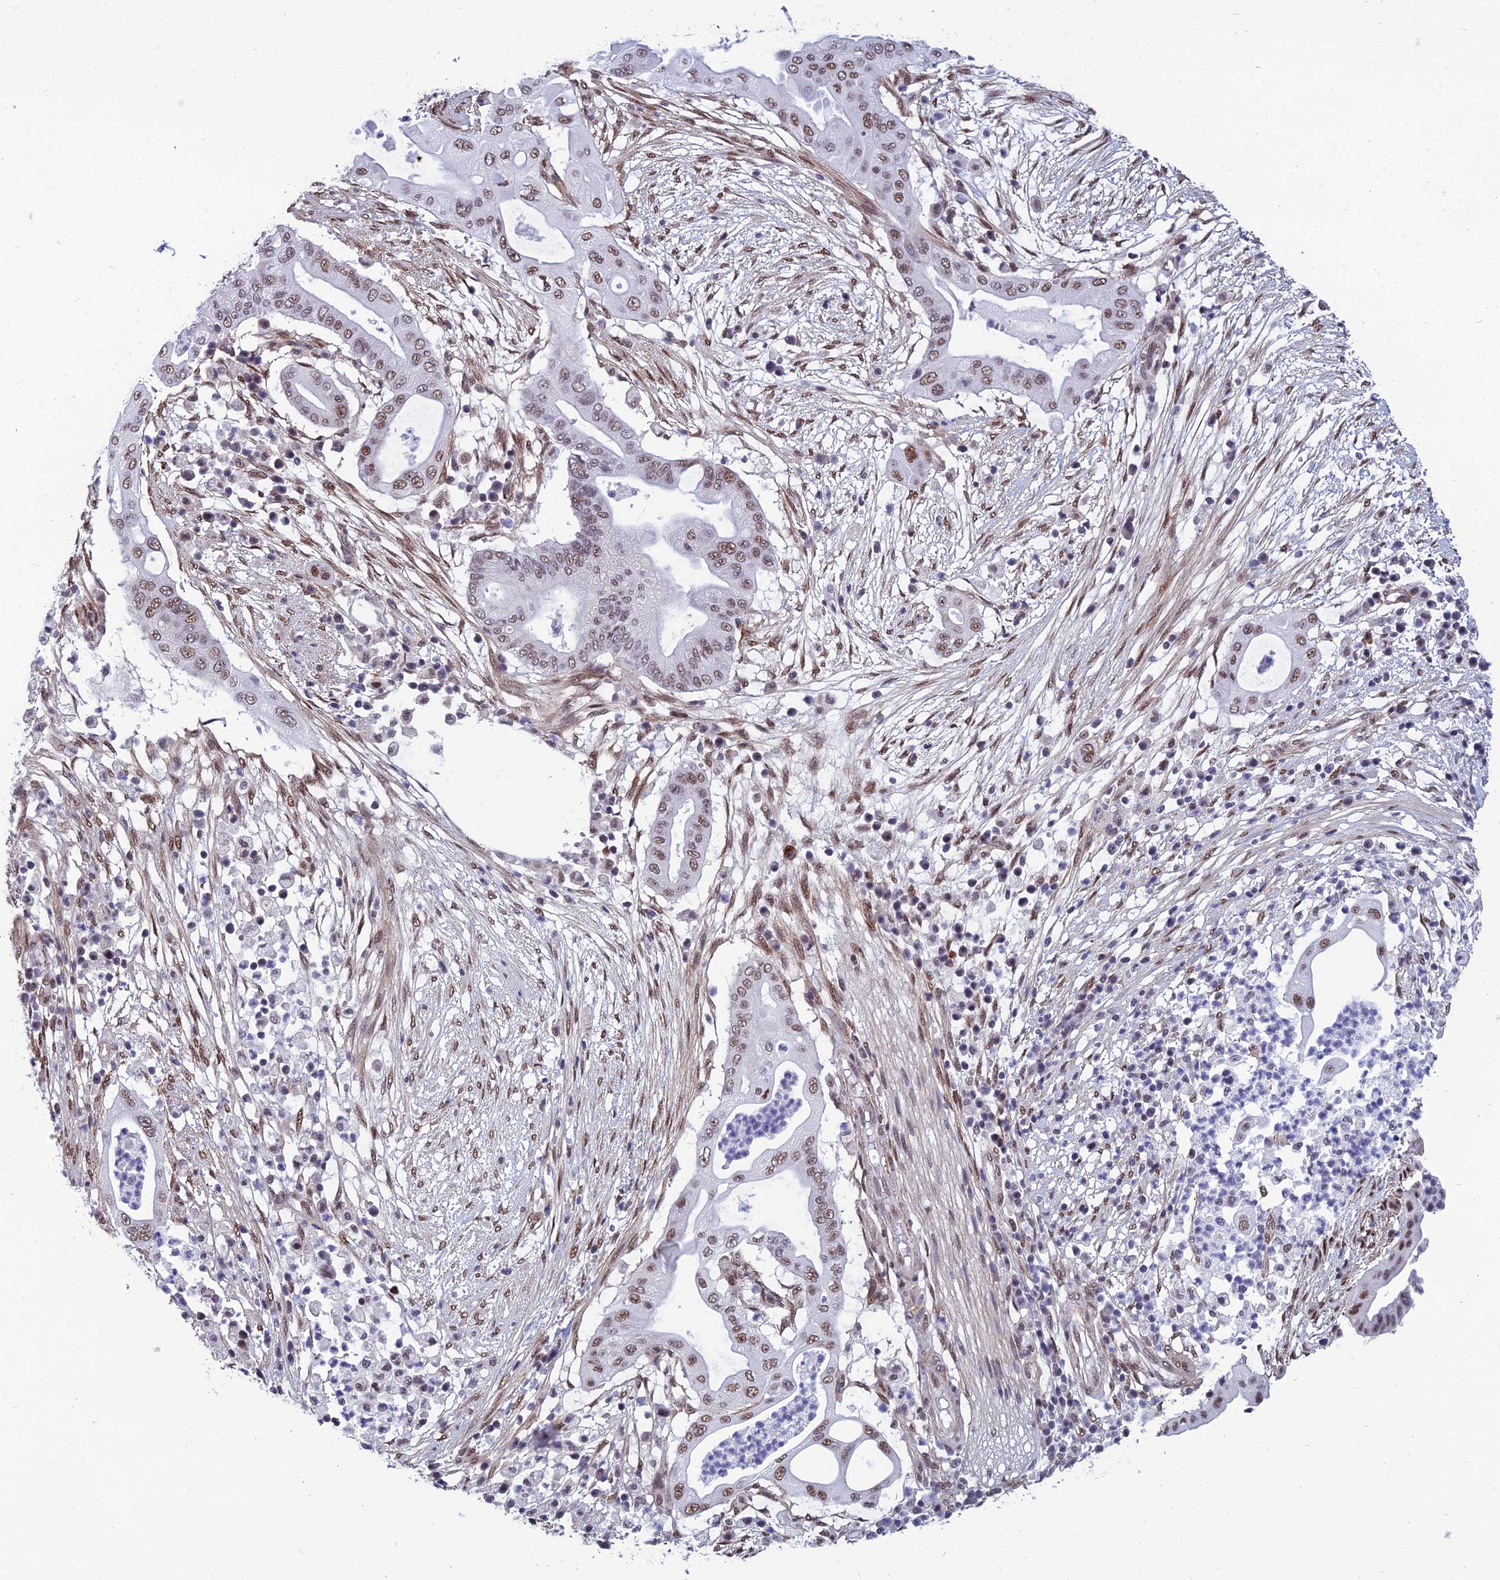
{"staining": {"intensity": "moderate", "quantity": ">75%", "location": "nuclear"}, "tissue": "pancreatic cancer", "cell_type": "Tumor cells", "image_type": "cancer", "snomed": [{"axis": "morphology", "description": "Adenocarcinoma, NOS"}, {"axis": "topography", "description": "Pancreas"}], "caption": "An IHC image of tumor tissue is shown. Protein staining in brown highlights moderate nuclear positivity in pancreatic cancer (adenocarcinoma) within tumor cells.", "gene": "RSRC1", "patient": {"sex": "male", "age": 68}}